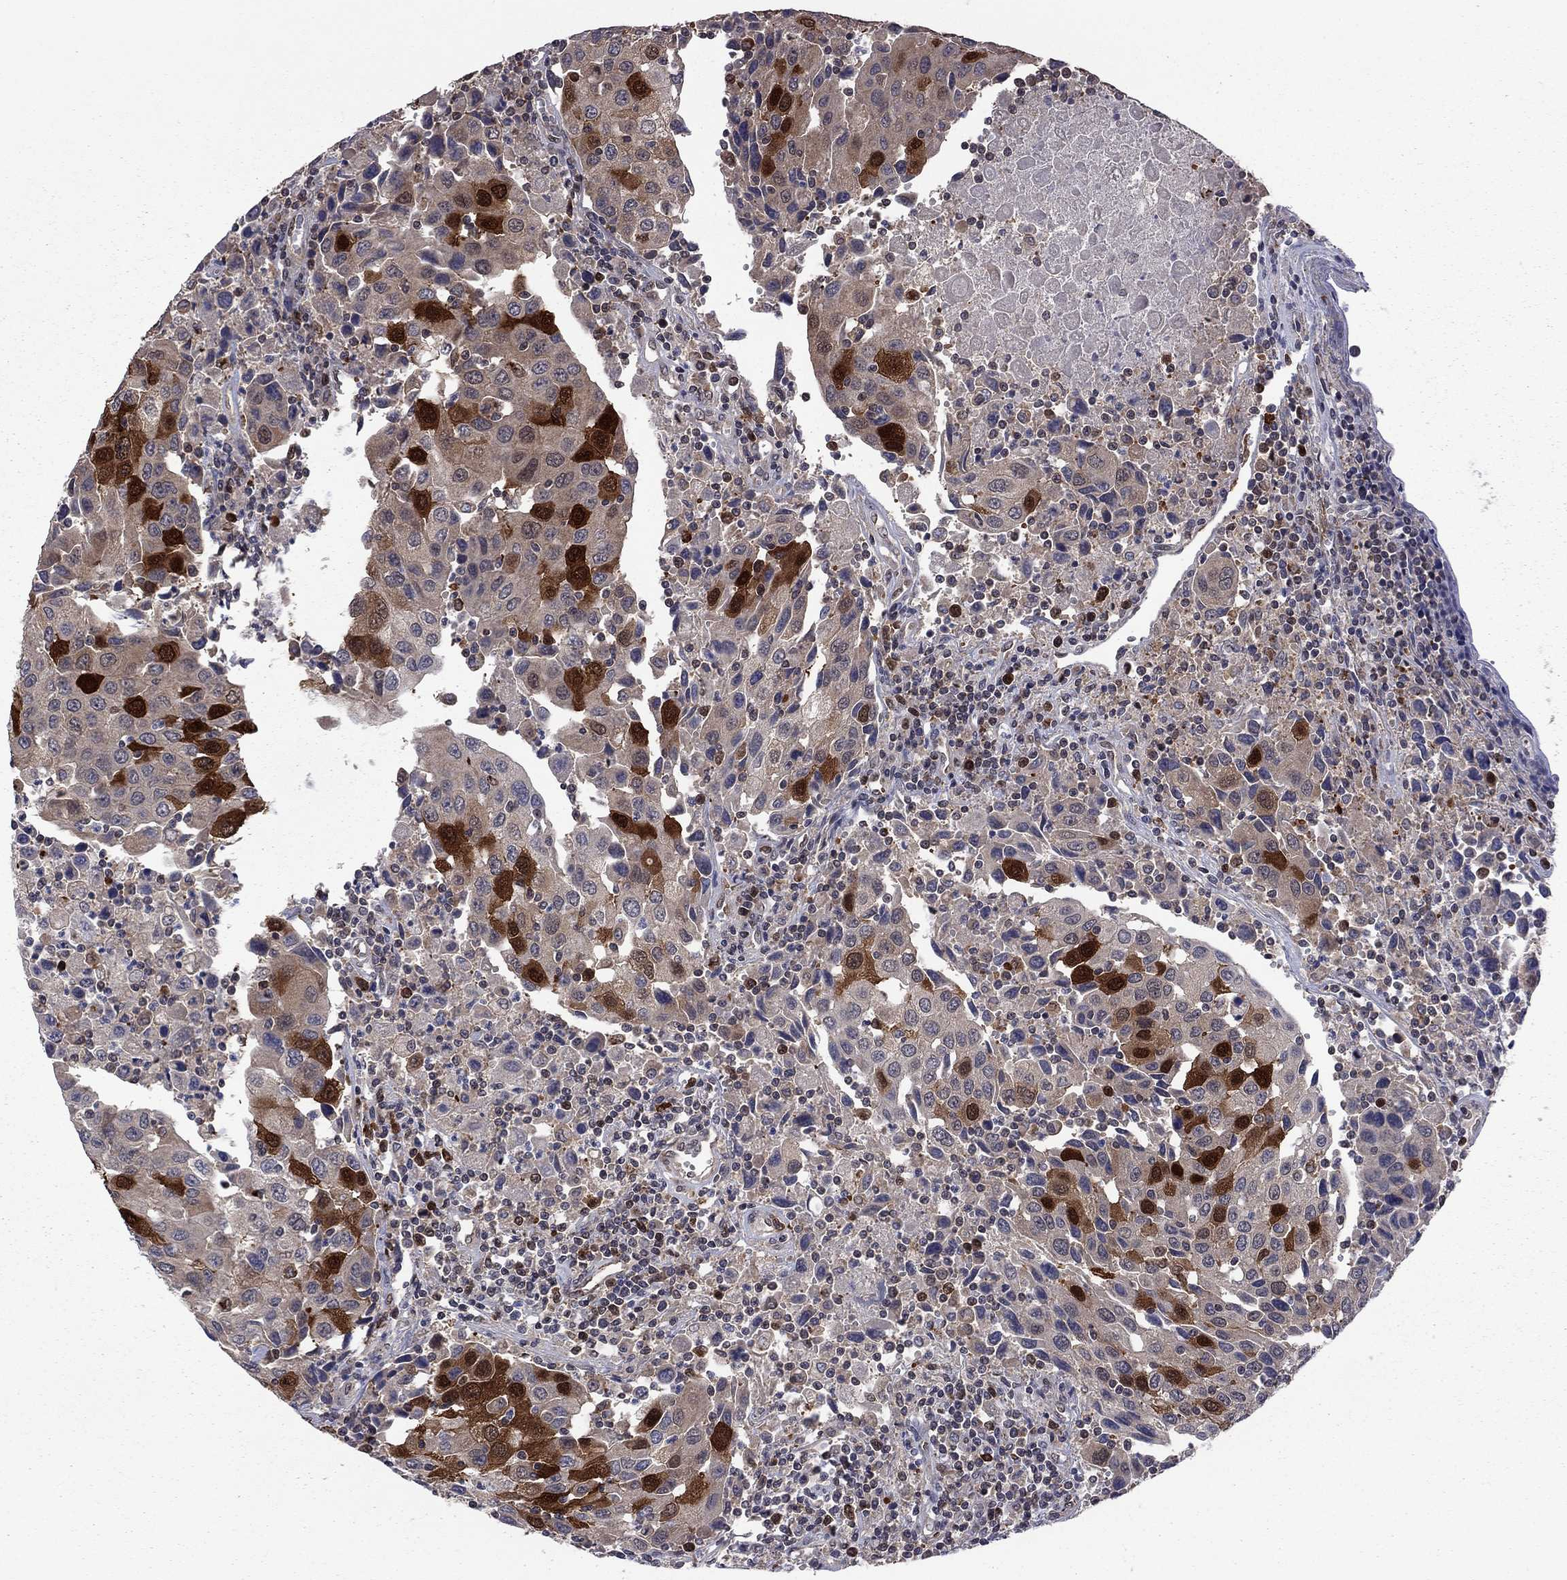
{"staining": {"intensity": "strong", "quantity": "<25%", "location": "cytoplasmic/membranous,nuclear"}, "tissue": "urothelial cancer", "cell_type": "Tumor cells", "image_type": "cancer", "snomed": [{"axis": "morphology", "description": "Urothelial carcinoma, High grade"}, {"axis": "topography", "description": "Urinary bladder"}], "caption": "Immunohistochemistry of human urothelial cancer demonstrates medium levels of strong cytoplasmic/membranous and nuclear positivity in about <25% of tumor cells.", "gene": "GPAA1", "patient": {"sex": "female", "age": 85}}